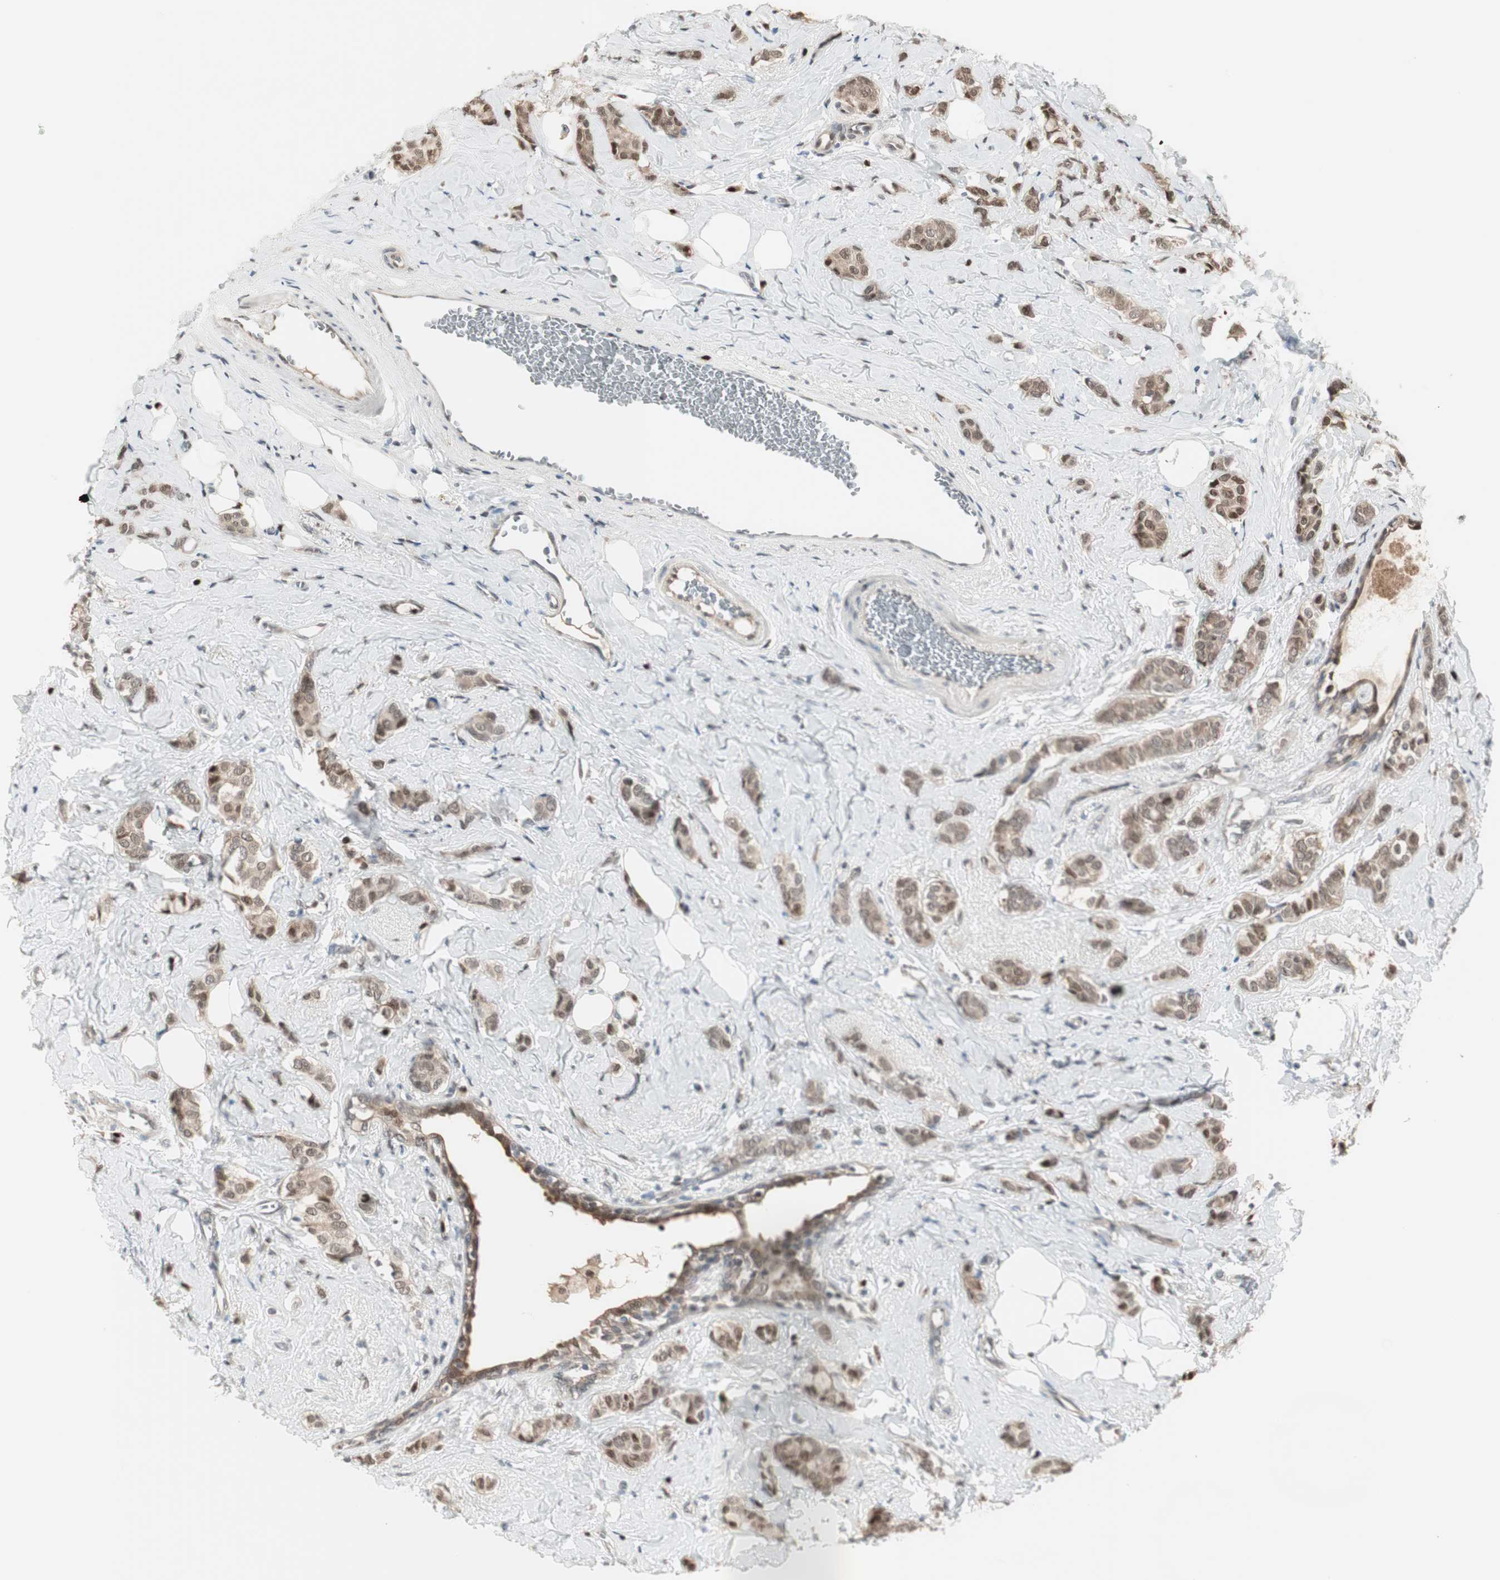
{"staining": {"intensity": "moderate", "quantity": ">75%", "location": "cytoplasmic/membranous,nuclear"}, "tissue": "breast cancer", "cell_type": "Tumor cells", "image_type": "cancer", "snomed": [{"axis": "morphology", "description": "Lobular carcinoma"}, {"axis": "topography", "description": "Breast"}], "caption": "Moderate cytoplasmic/membranous and nuclear staining for a protein is present in about >75% of tumor cells of breast cancer using immunohistochemistry (IHC).", "gene": "LONP2", "patient": {"sex": "female", "age": 60}}